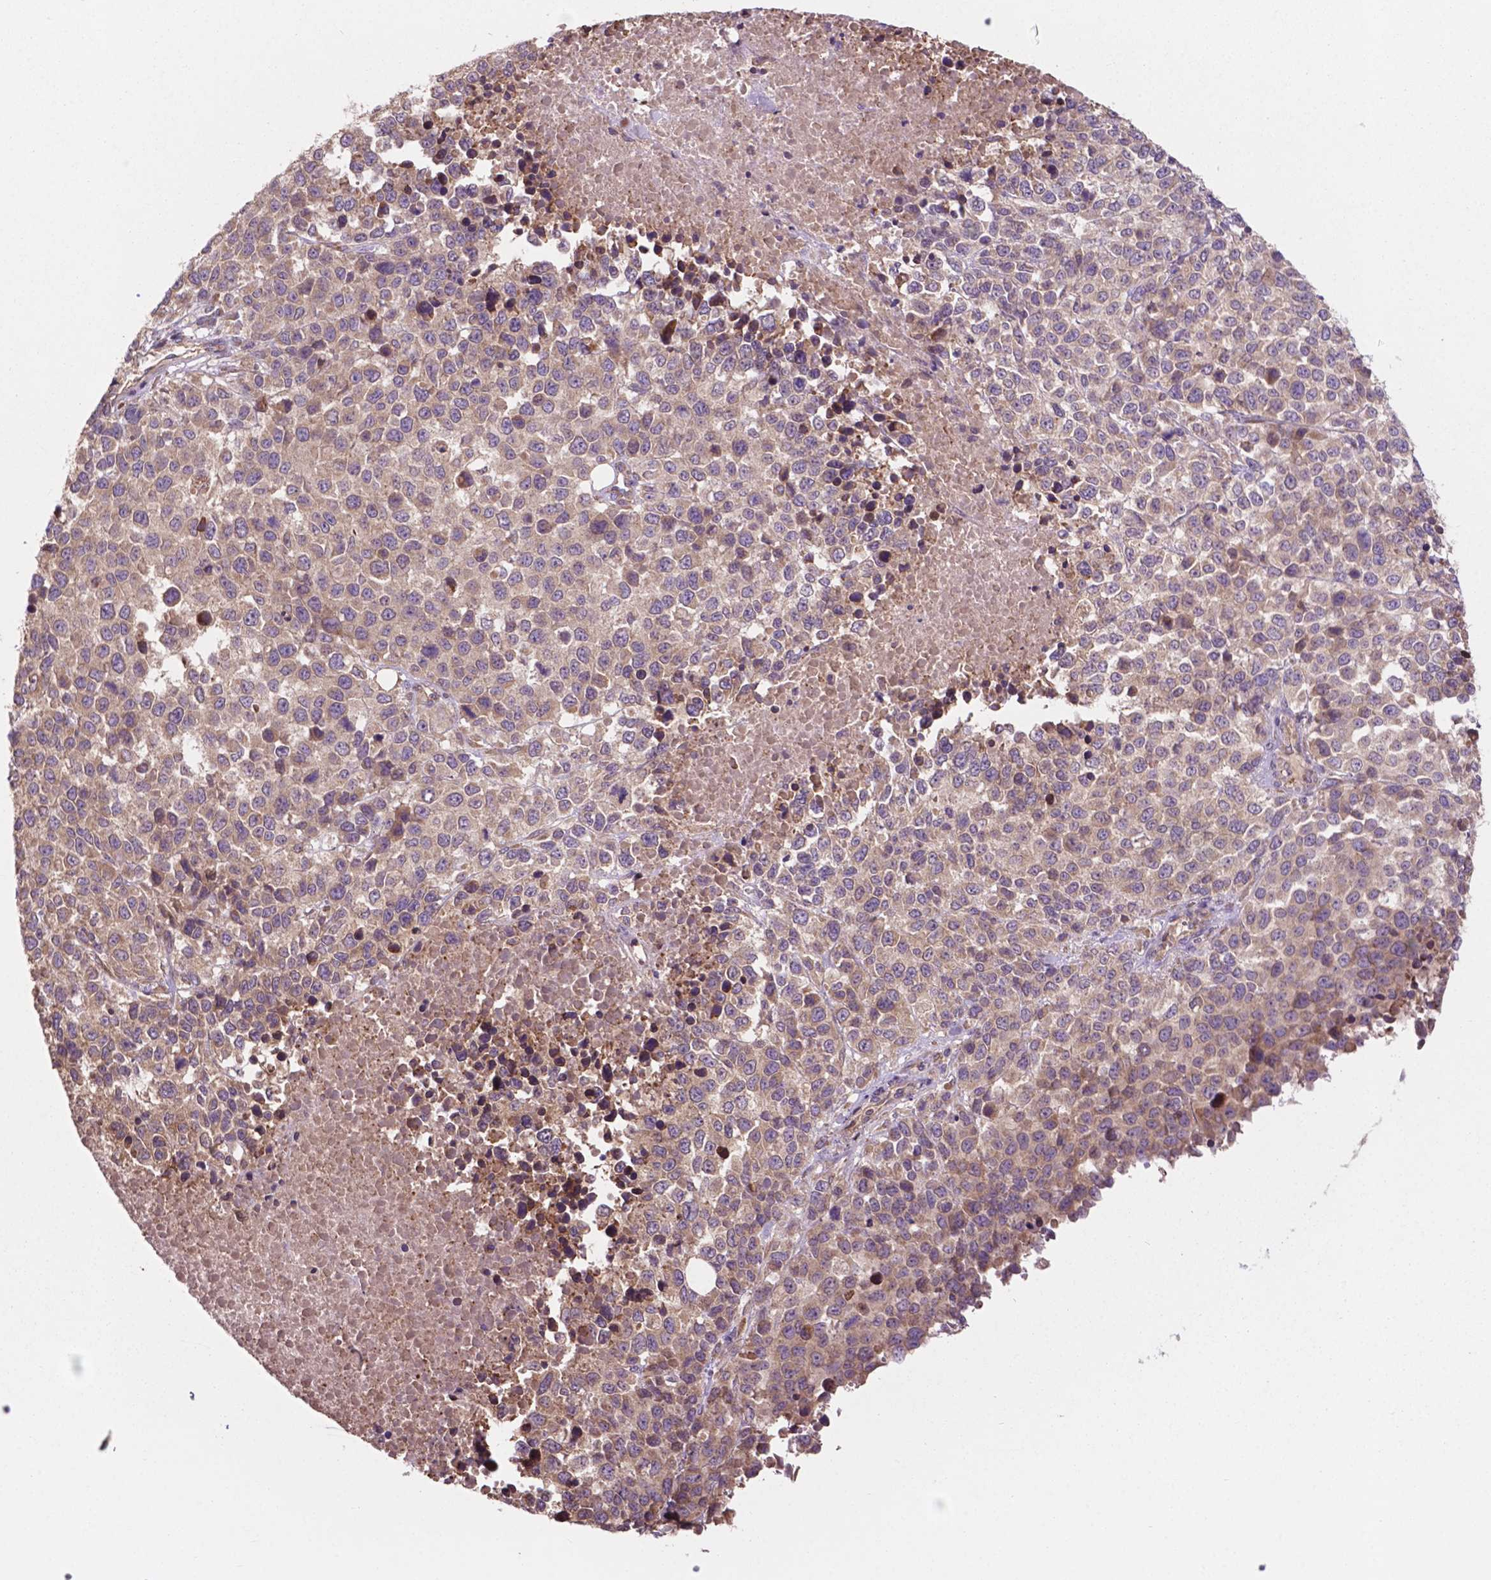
{"staining": {"intensity": "weak", "quantity": ">75%", "location": "cytoplasmic/membranous"}, "tissue": "melanoma", "cell_type": "Tumor cells", "image_type": "cancer", "snomed": [{"axis": "morphology", "description": "Malignant melanoma, Metastatic site"}, {"axis": "topography", "description": "Skin"}], "caption": "There is low levels of weak cytoplasmic/membranous expression in tumor cells of melanoma, as demonstrated by immunohistochemical staining (brown color).", "gene": "GJA9", "patient": {"sex": "male", "age": 84}}